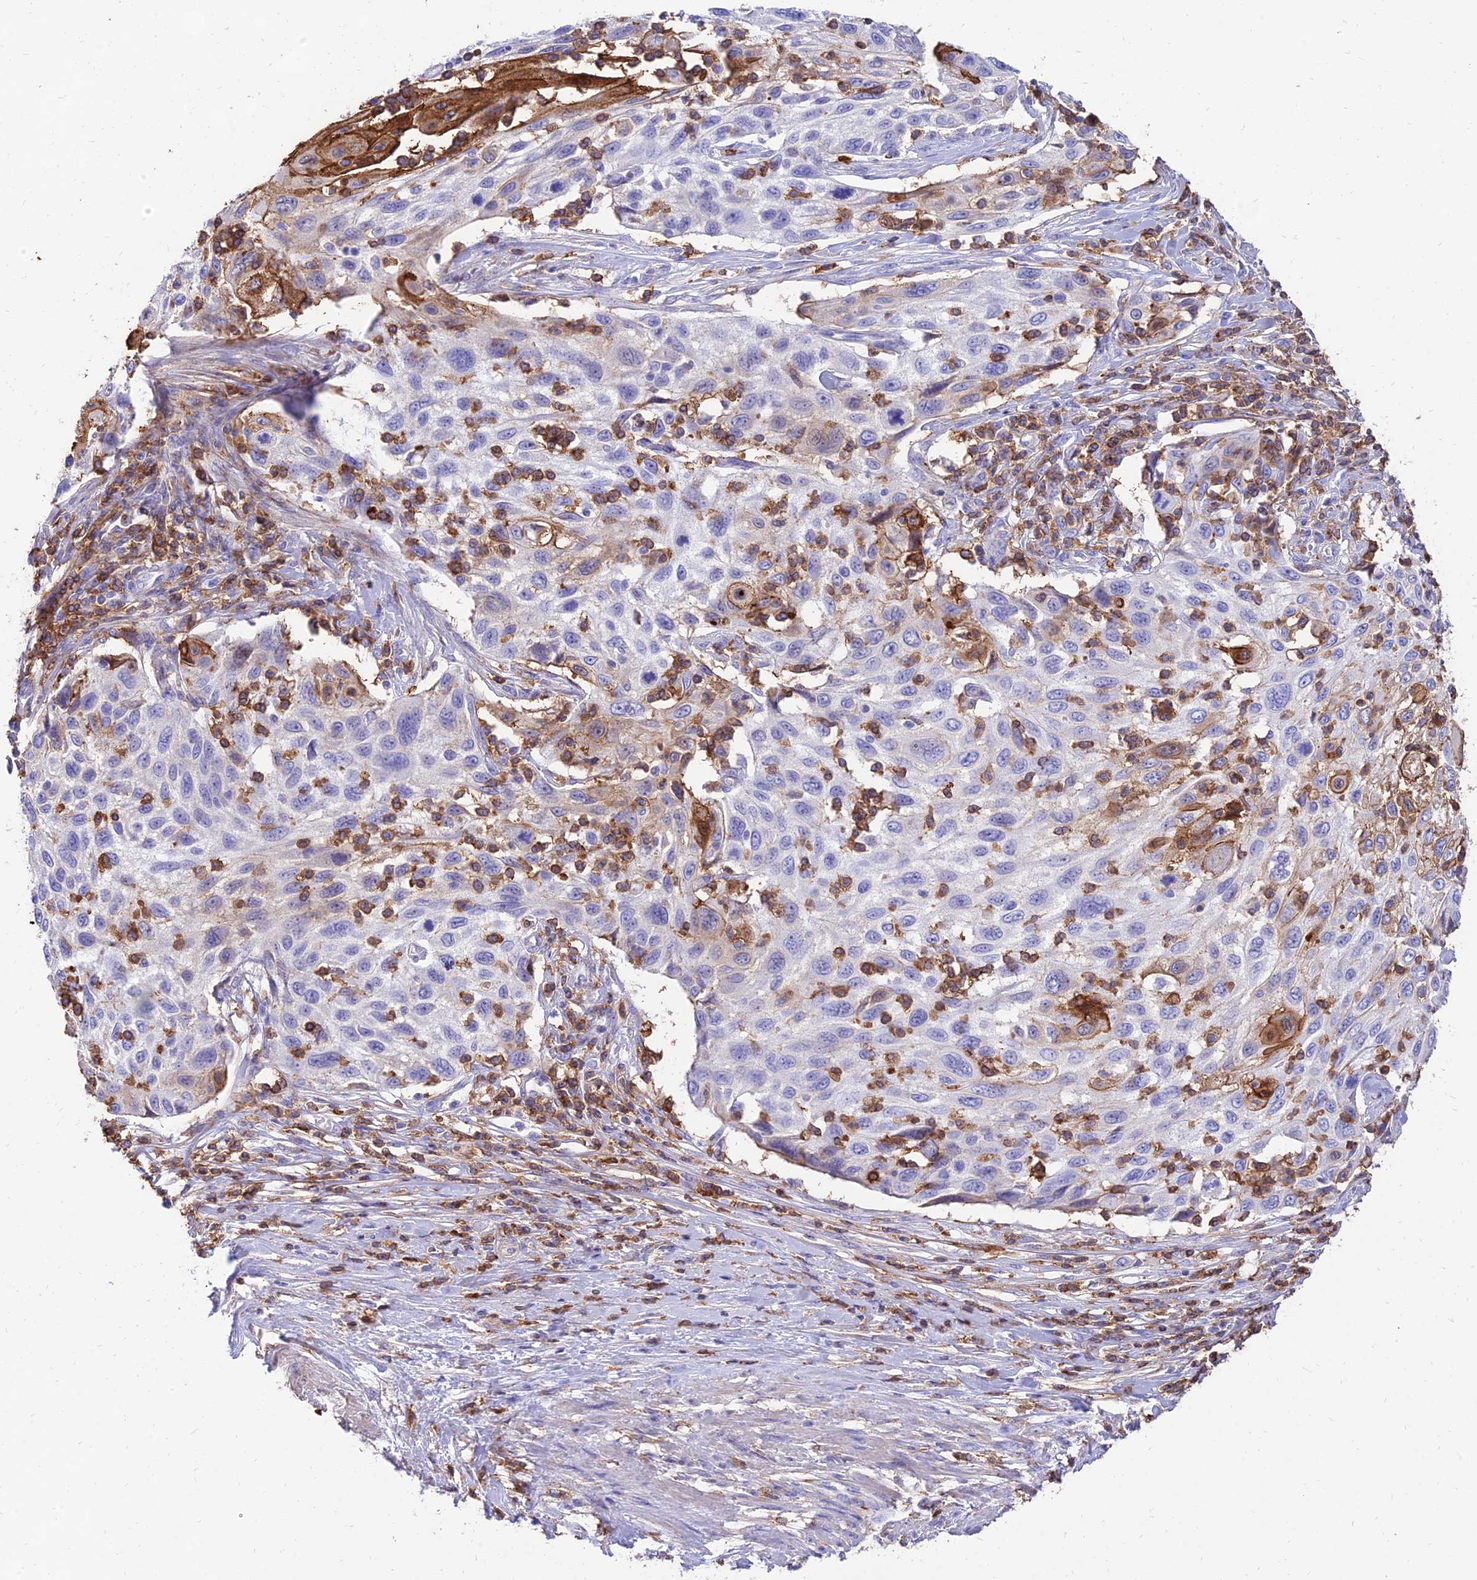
{"staining": {"intensity": "negative", "quantity": "none", "location": "none"}, "tissue": "cervical cancer", "cell_type": "Tumor cells", "image_type": "cancer", "snomed": [{"axis": "morphology", "description": "Squamous cell carcinoma, NOS"}, {"axis": "topography", "description": "Cervix"}], "caption": "Cervical squamous cell carcinoma stained for a protein using immunohistochemistry (IHC) displays no staining tumor cells.", "gene": "SREK1IP1", "patient": {"sex": "female", "age": 70}}